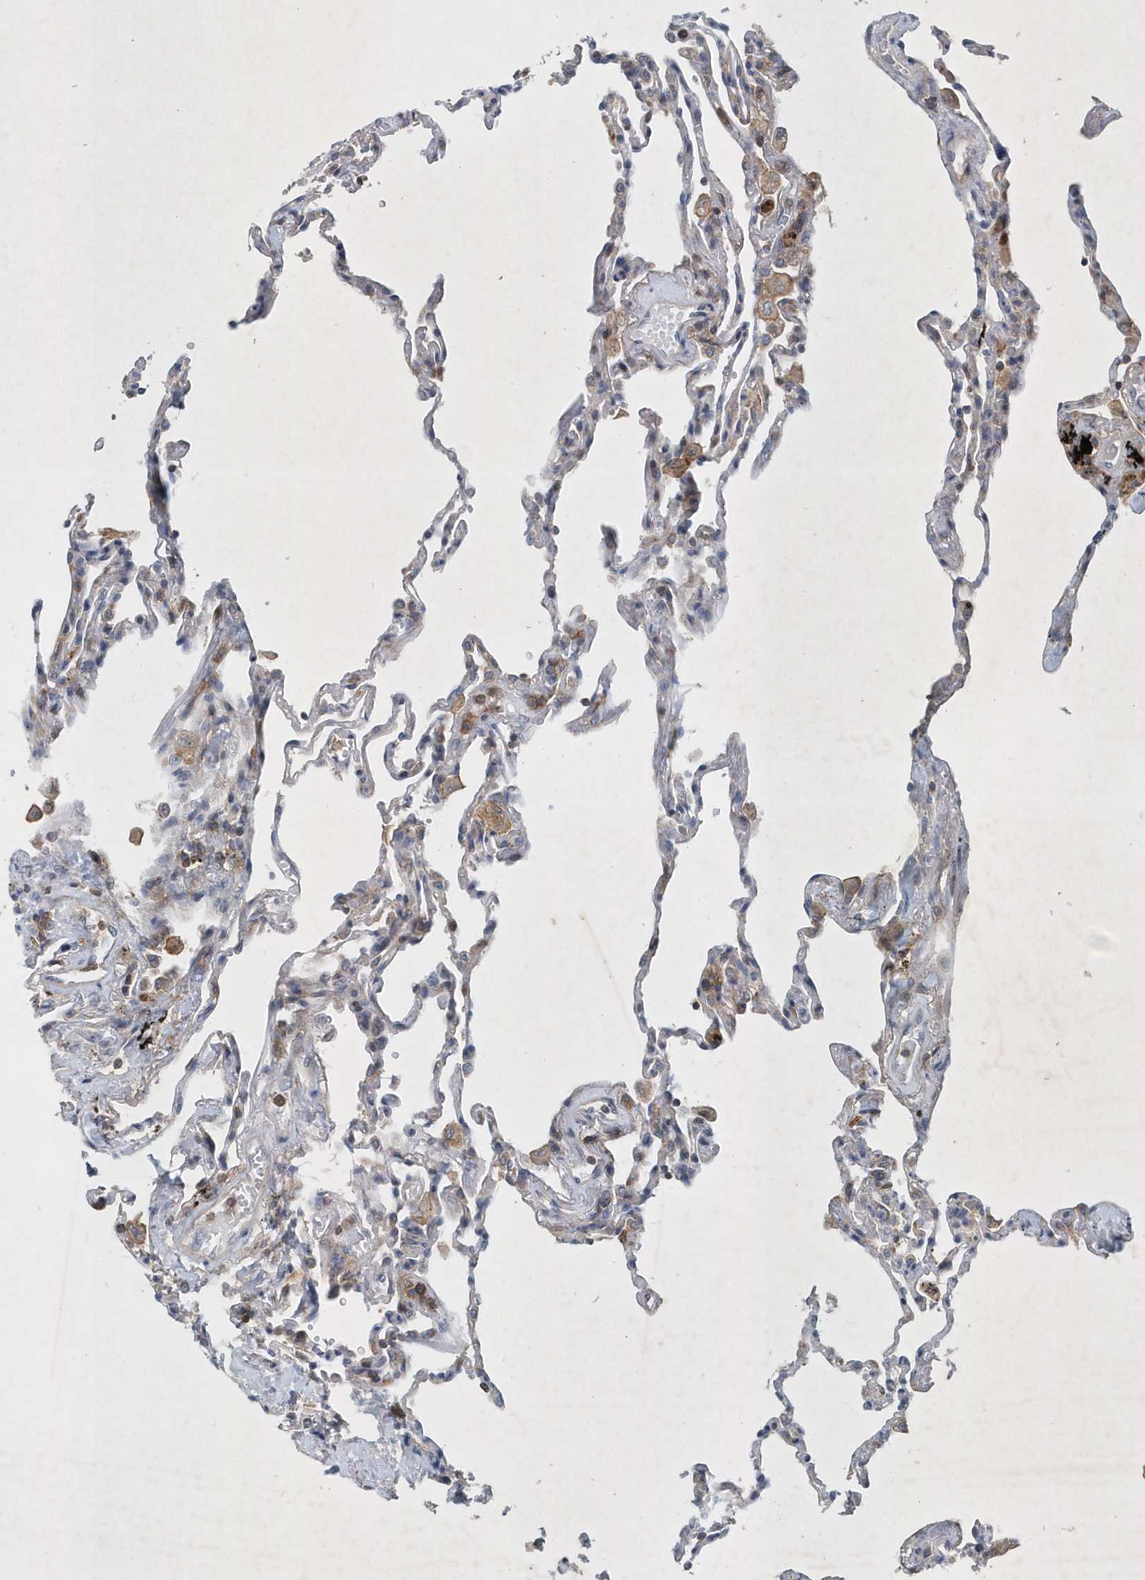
{"staining": {"intensity": "moderate", "quantity": "<25%", "location": "cytoplasmic/membranous"}, "tissue": "lung", "cell_type": "Alveolar cells", "image_type": "normal", "snomed": [{"axis": "morphology", "description": "Normal tissue, NOS"}, {"axis": "topography", "description": "Lung"}], "caption": "Protein expression analysis of benign lung reveals moderate cytoplasmic/membranous staining in about <25% of alveolar cells. The staining is performed using DAB (3,3'-diaminobenzidine) brown chromogen to label protein expression. The nuclei are counter-stained blue using hematoxylin.", "gene": "P2RY10", "patient": {"sex": "male", "age": 59}}